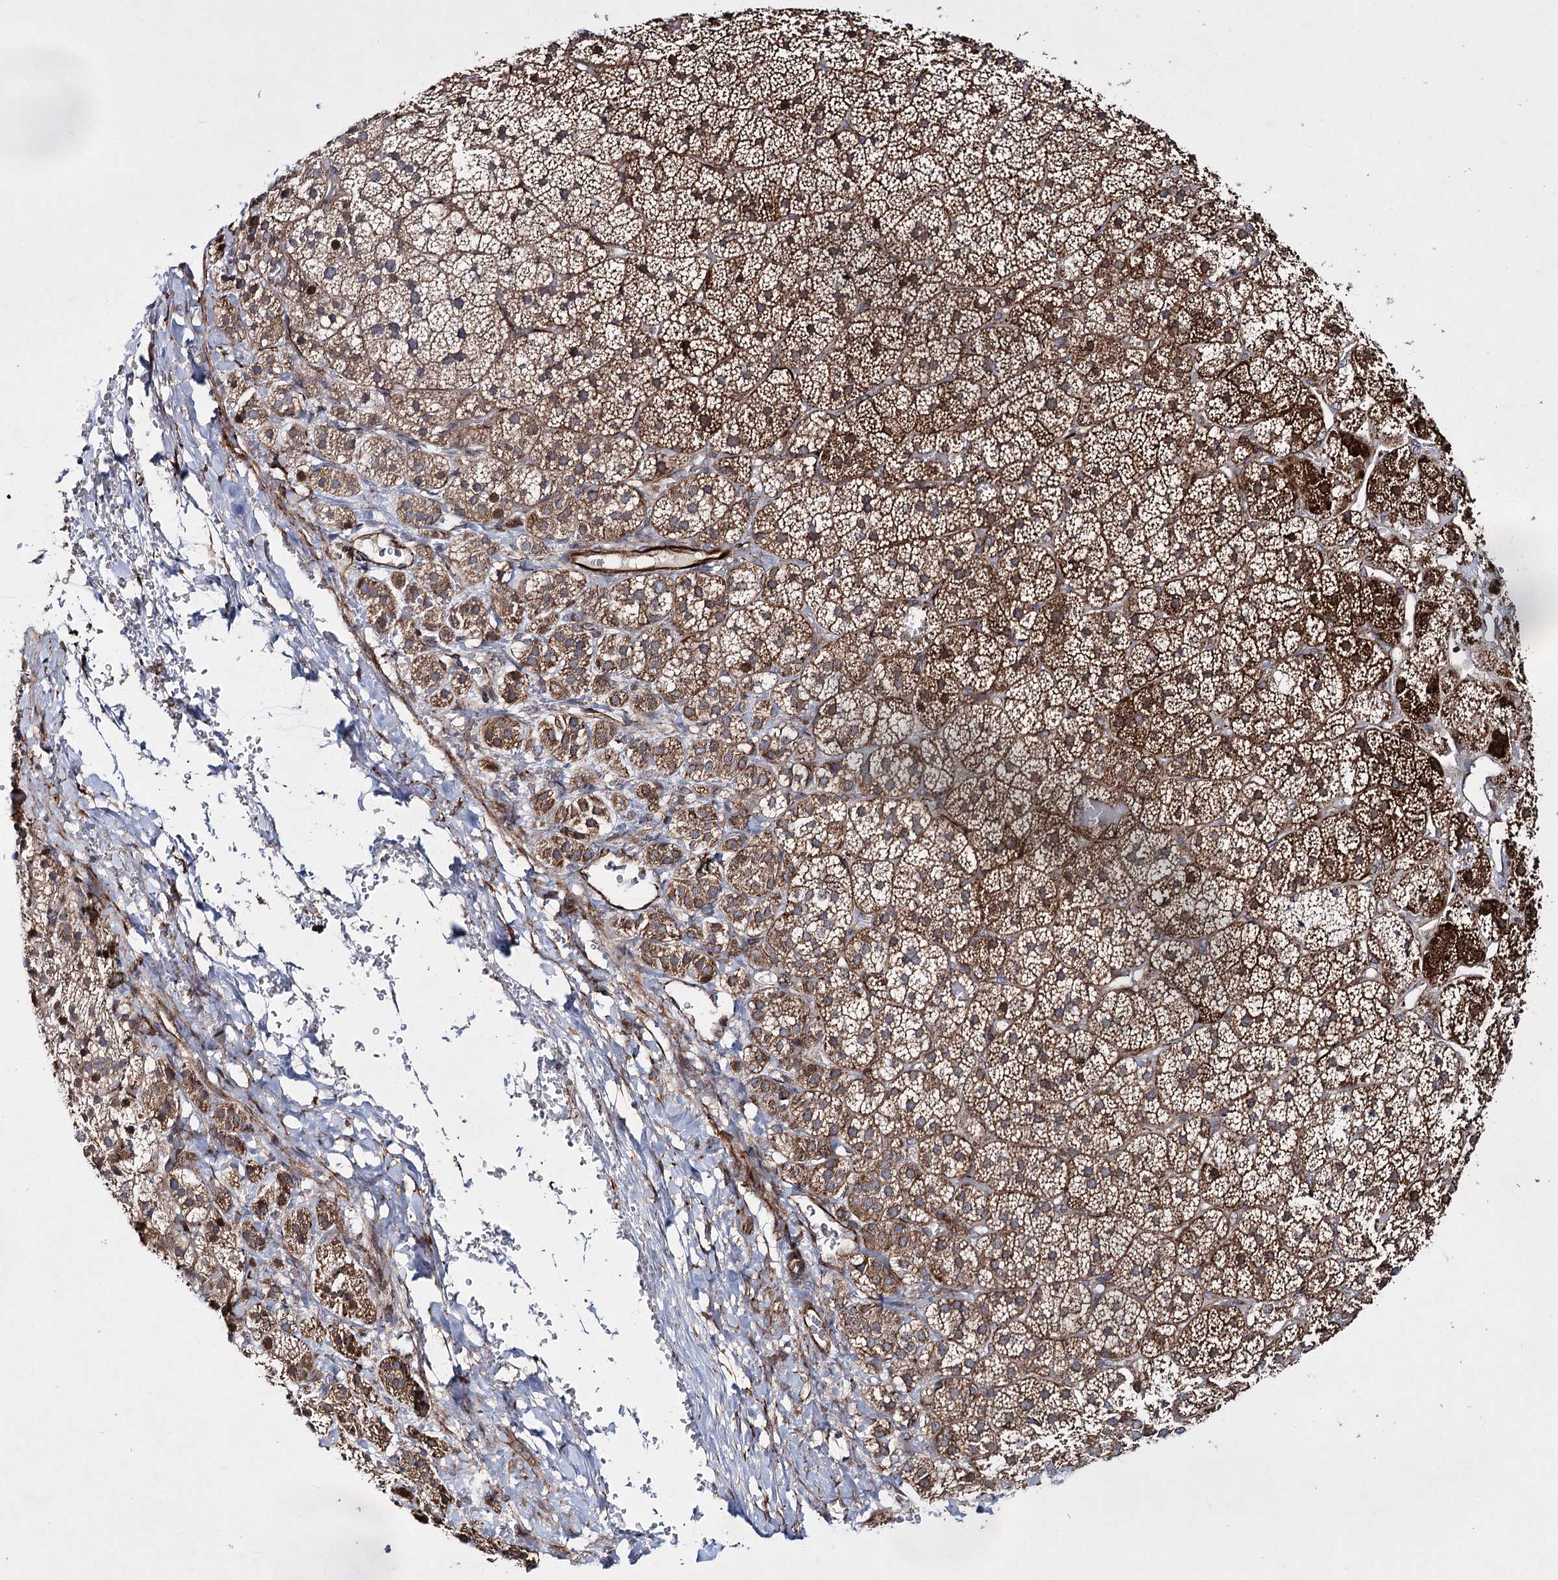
{"staining": {"intensity": "moderate", "quantity": ">75%", "location": "cytoplasmic/membranous"}, "tissue": "adrenal gland", "cell_type": "Glandular cells", "image_type": "normal", "snomed": [{"axis": "morphology", "description": "Normal tissue, NOS"}, {"axis": "topography", "description": "Adrenal gland"}], "caption": "Protein expression by immunohistochemistry (IHC) shows moderate cytoplasmic/membranous positivity in about >75% of glandular cells in normal adrenal gland.", "gene": "HECTD2", "patient": {"sex": "female", "age": 44}}